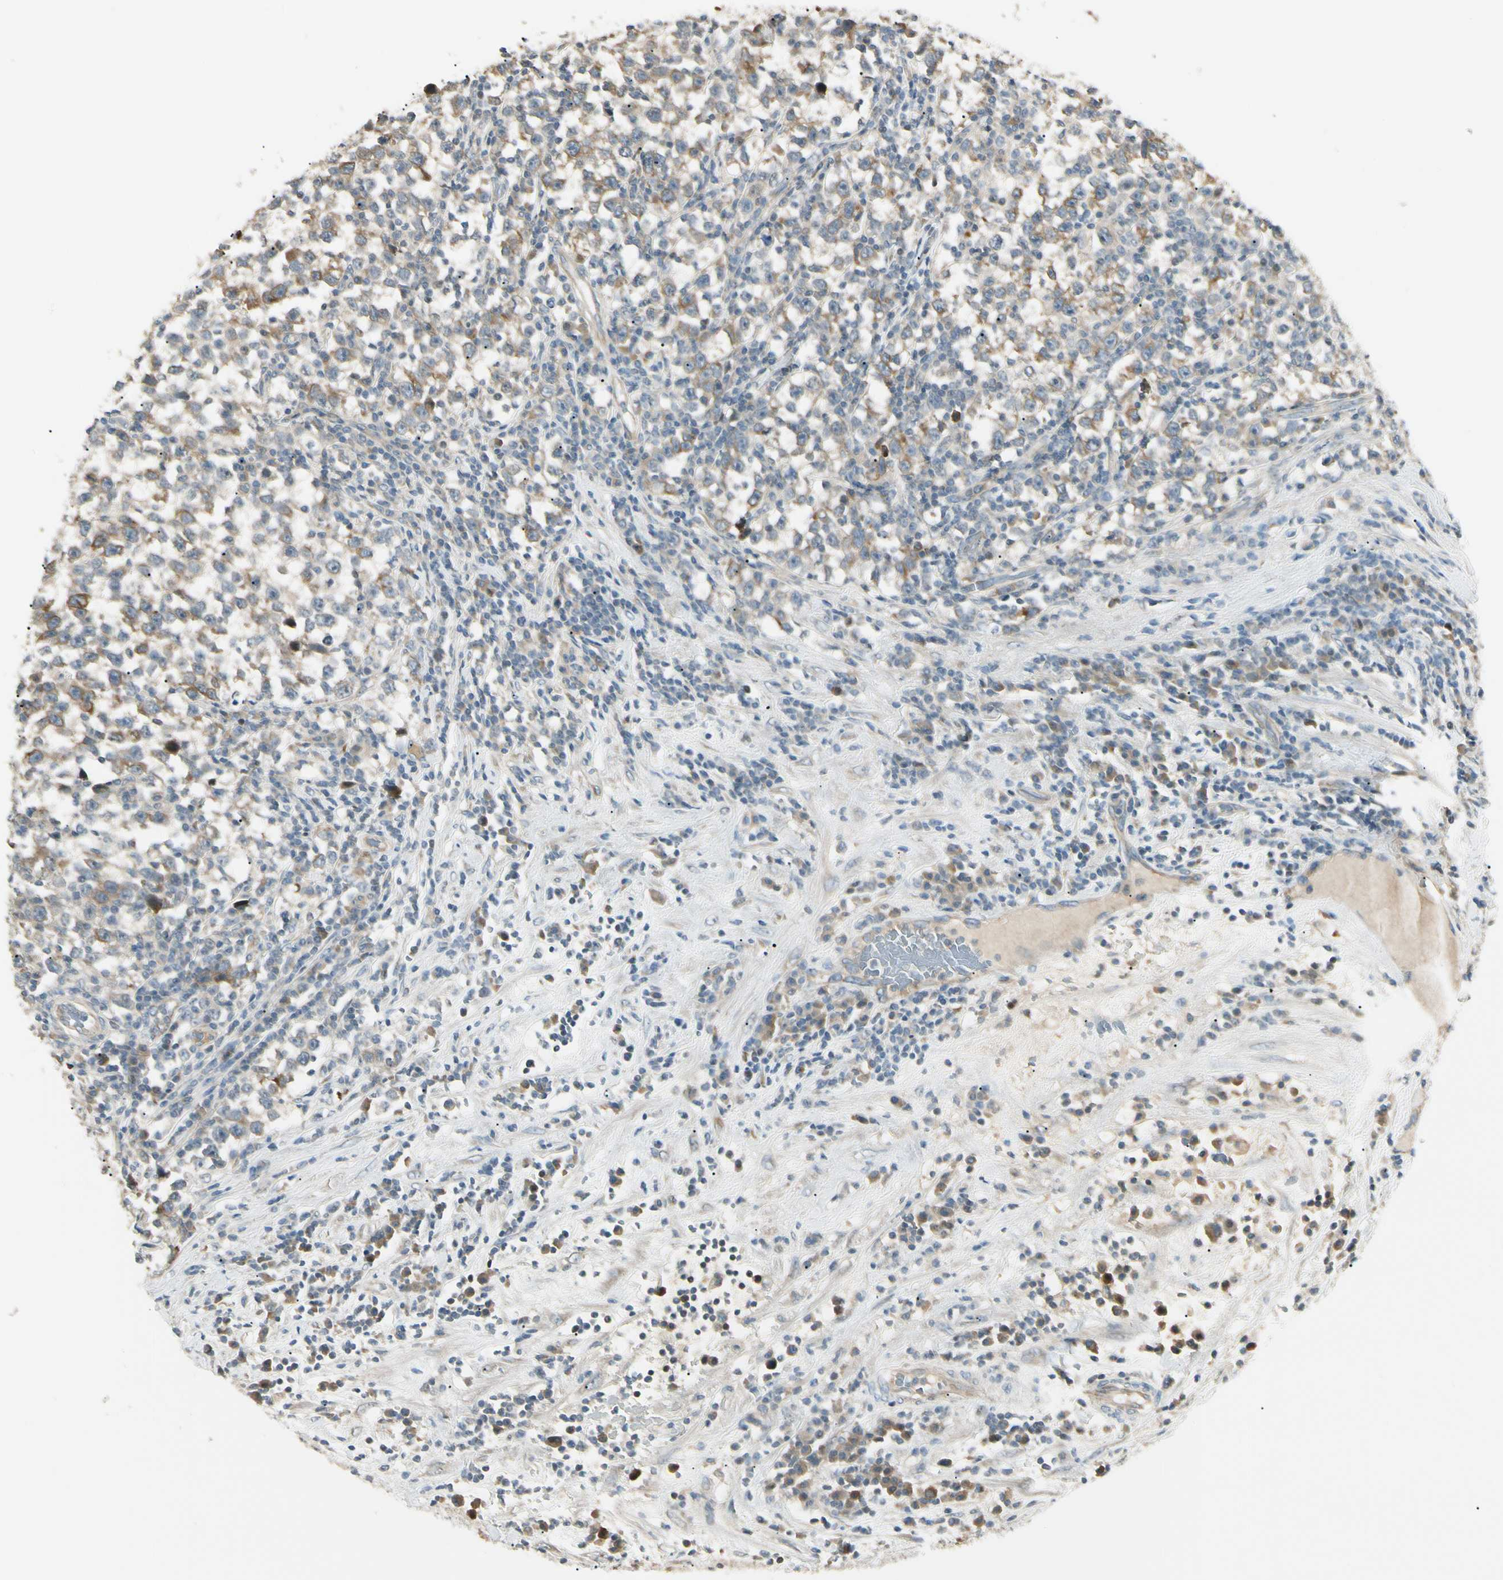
{"staining": {"intensity": "moderate", "quantity": ">75%", "location": "cytoplasmic/membranous"}, "tissue": "testis cancer", "cell_type": "Tumor cells", "image_type": "cancer", "snomed": [{"axis": "morphology", "description": "Seminoma, NOS"}, {"axis": "topography", "description": "Testis"}], "caption": "Tumor cells show medium levels of moderate cytoplasmic/membranous expression in about >75% of cells in human testis cancer (seminoma). (IHC, brightfield microscopy, high magnification).", "gene": "P3H2", "patient": {"sex": "male", "age": 43}}